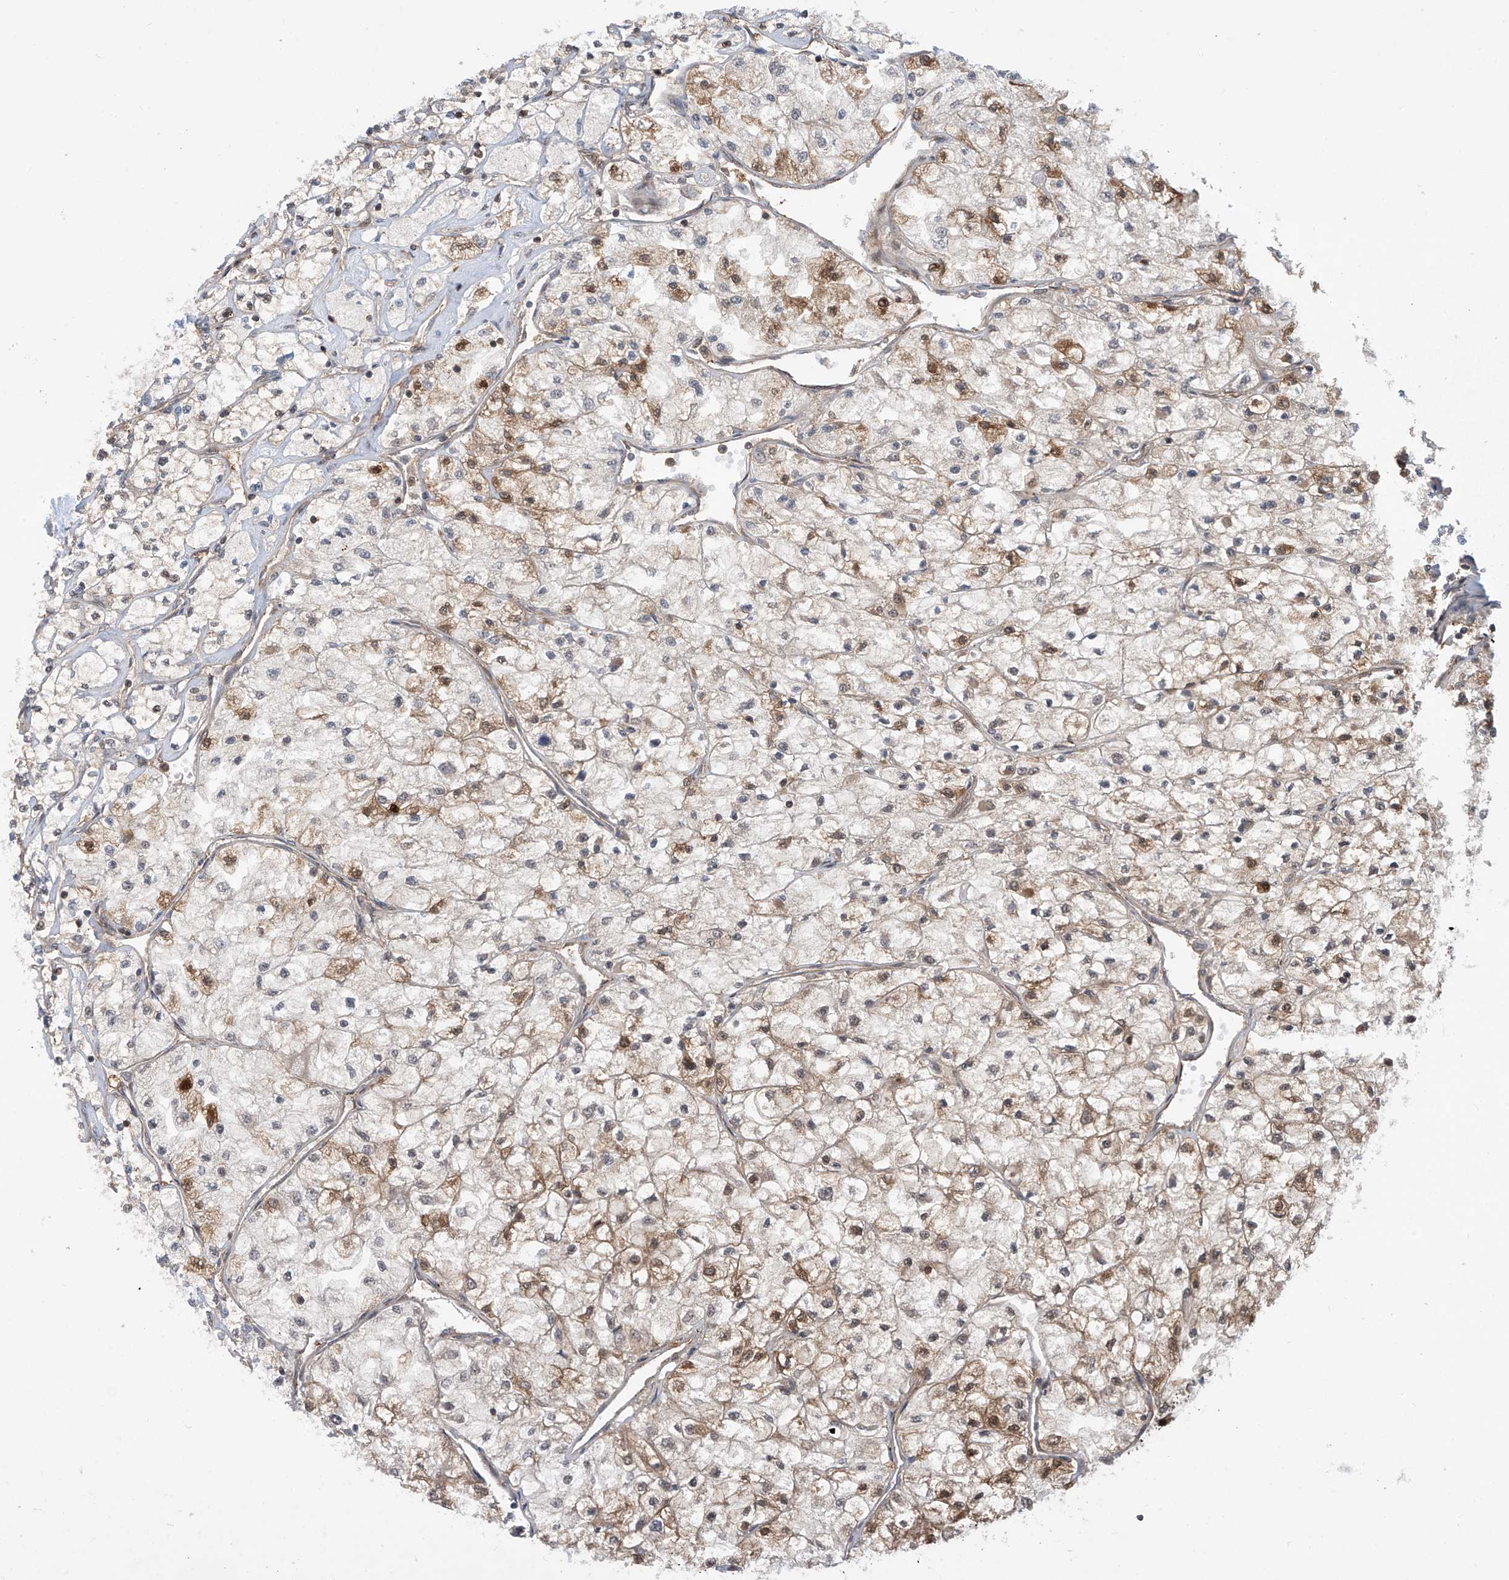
{"staining": {"intensity": "moderate", "quantity": ">75%", "location": "cytoplasmic/membranous,nuclear"}, "tissue": "renal cancer", "cell_type": "Tumor cells", "image_type": "cancer", "snomed": [{"axis": "morphology", "description": "Adenocarcinoma, NOS"}, {"axis": "topography", "description": "Kidney"}], "caption": "Immunohistochemistry (IHC) (DAB (3,3'-diaminobenzidine)) staining of human adenocarcinoma (renal) reveals moderate cytoplasmic/membranous and nuclear protein staining in approximately >75% of tumor cells.", "gene": "LAGE3", "patient": {"sex": "male", "age": 80}}